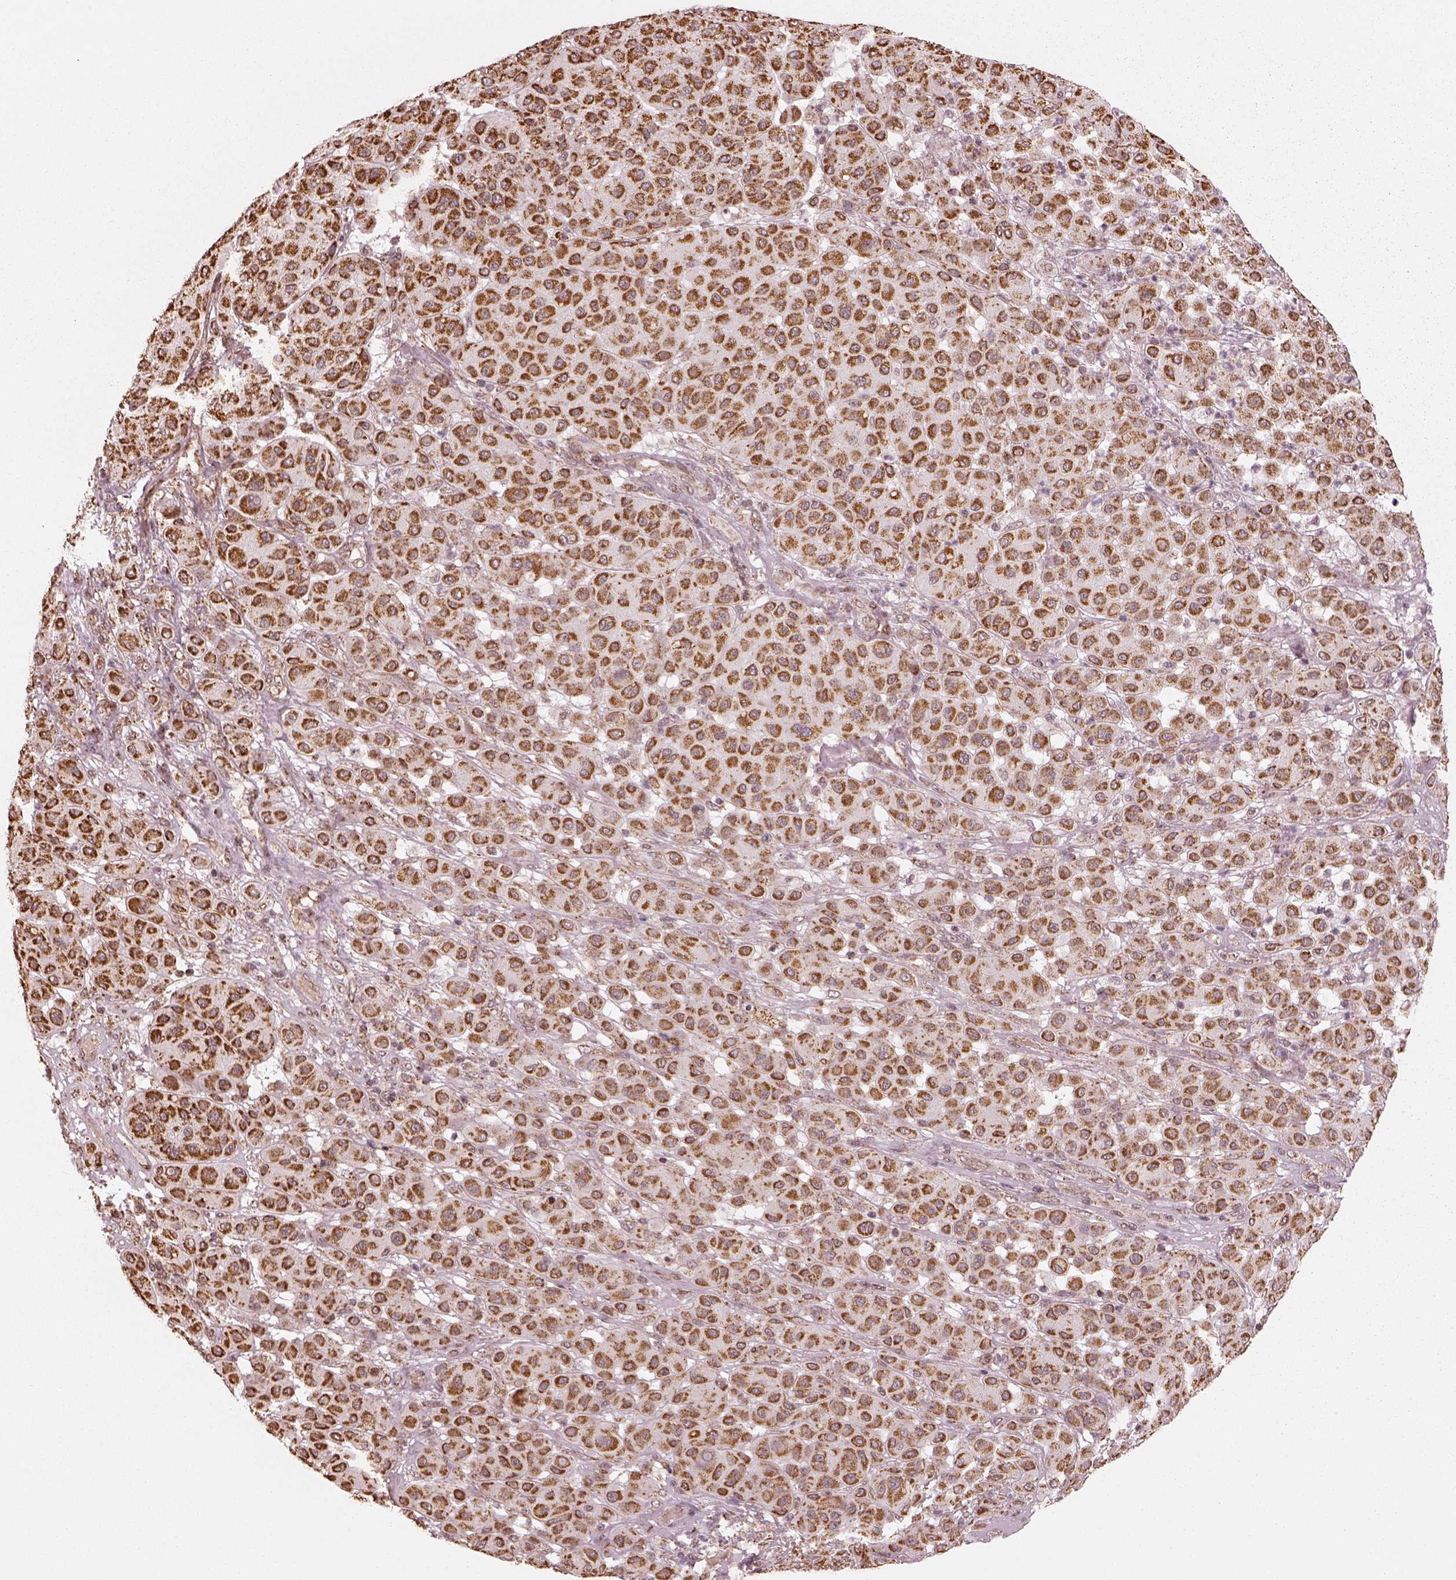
{"staining": {"intensity": "strong", "quantity": ">75%", "location": "cytoplasmic/membranous"}, "tissue": "melanoma", "cell_type": "Tumor cells", "image_type": "cancer", "snomed": [{"axis": "morphology", "description": "Malignant melanoma, Metastatic site"}, {"axis": "topography", "description": "Smooth muscle"}], "caption": "Melanoma was stained to show a protein in brown. There is high levels of strong cytoplasmic/membranous expression in approximately >75% of tumor cells. (DAB IHC with brightfield microscopy, high magnification).", "gene": "ACOT2", "patient": {"sex": "male", "age": 41}}